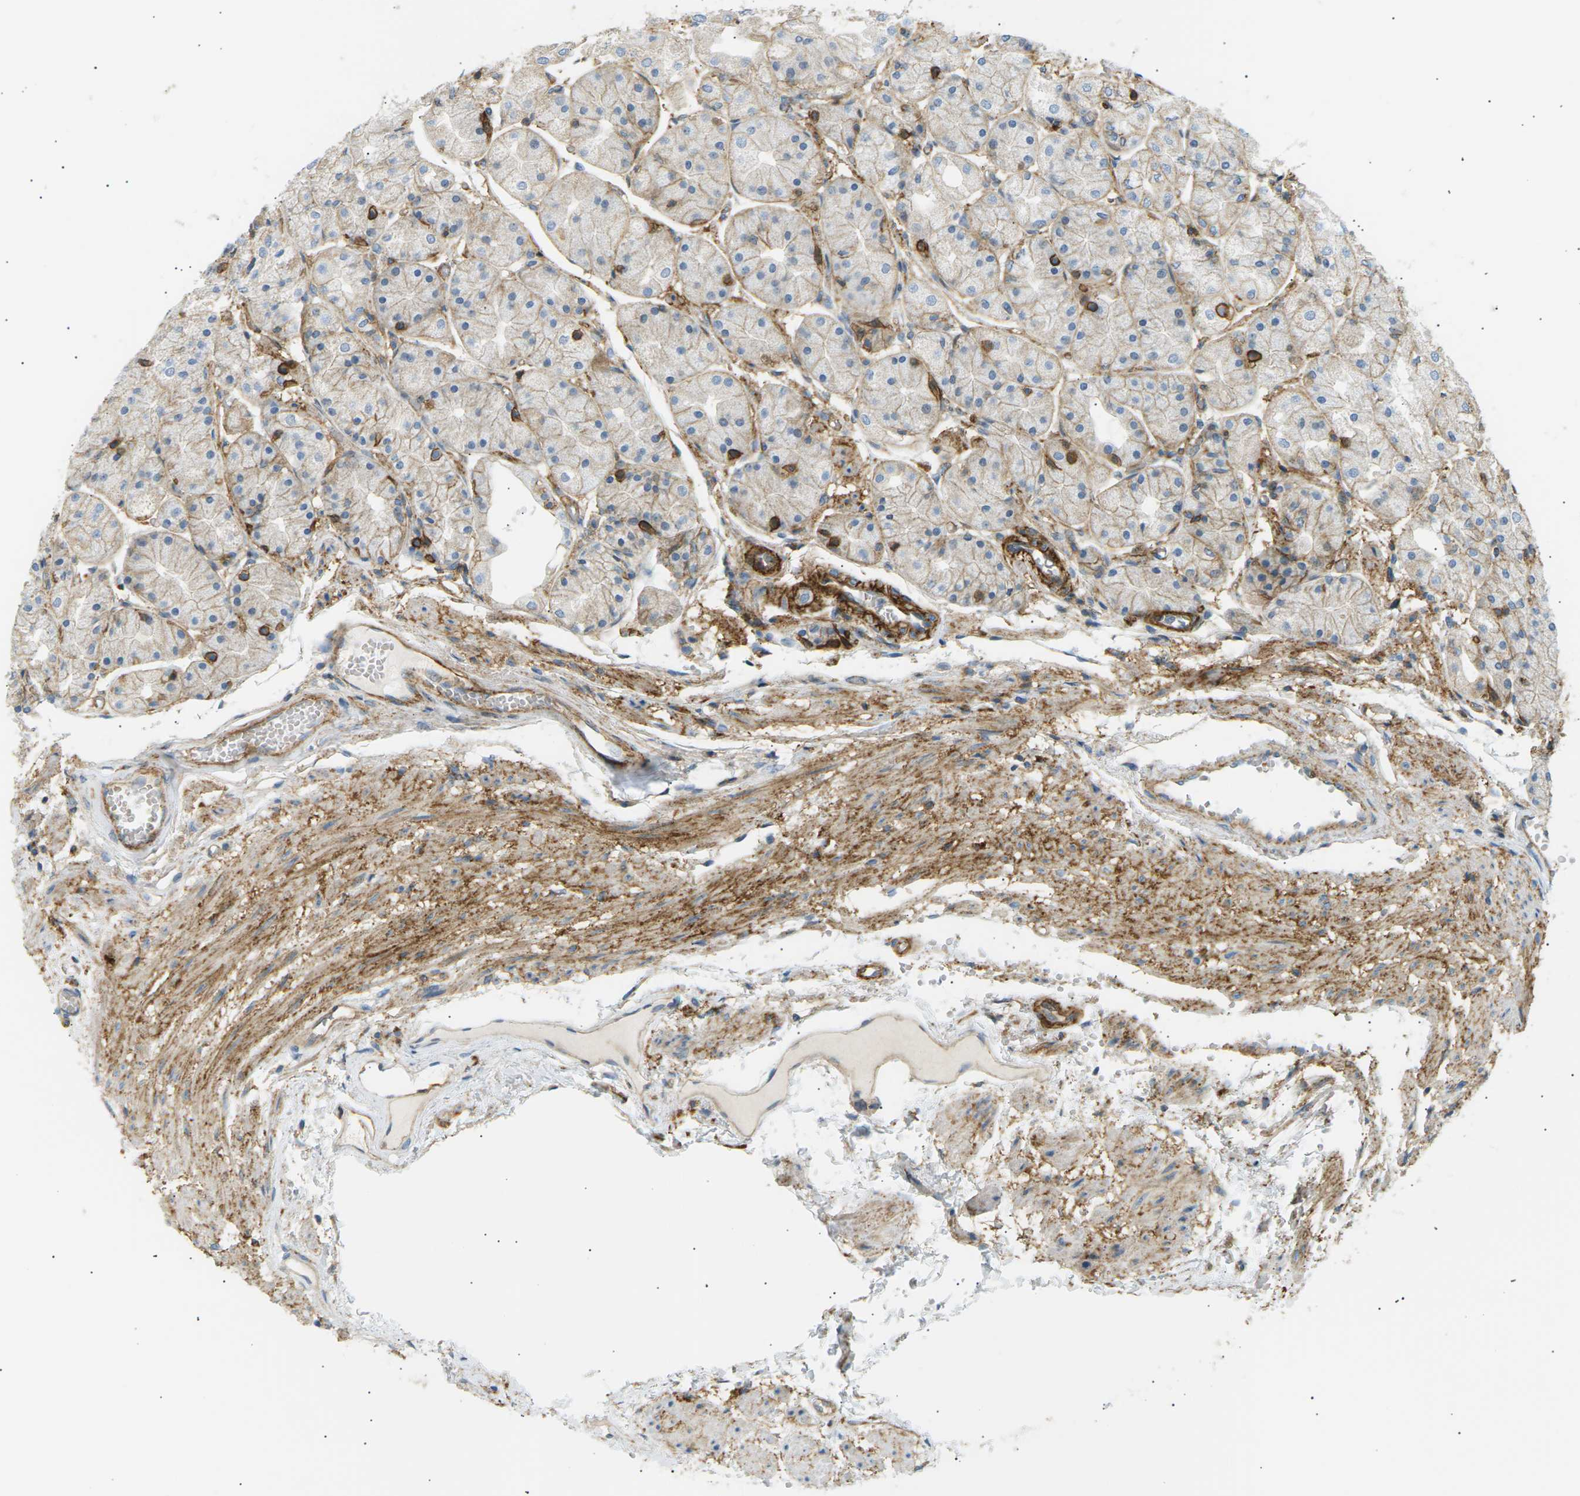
{"staining": {"intensity": "strong", "quantity": "25%-75%", "location": "cytoplasmic/membranous"}, "tissue": "stomach", "cell_type": "Glandular cells", "image_type": "normal", "snomed": [{"axis": "morphology", "description": "Normal tissue, NOS"}, {"axis": "topography", "description": "Stomach, upper"}], "caption": "A high amount of strong cytoplasmic/membranous expression is appreciated in about 25%-75% of glandular cells in unremarkable stomach. (IHC, brightfield microscopy, high magnification).", "gene": "ATP2B4", "patient": {"sex": "male", "age": 72}}